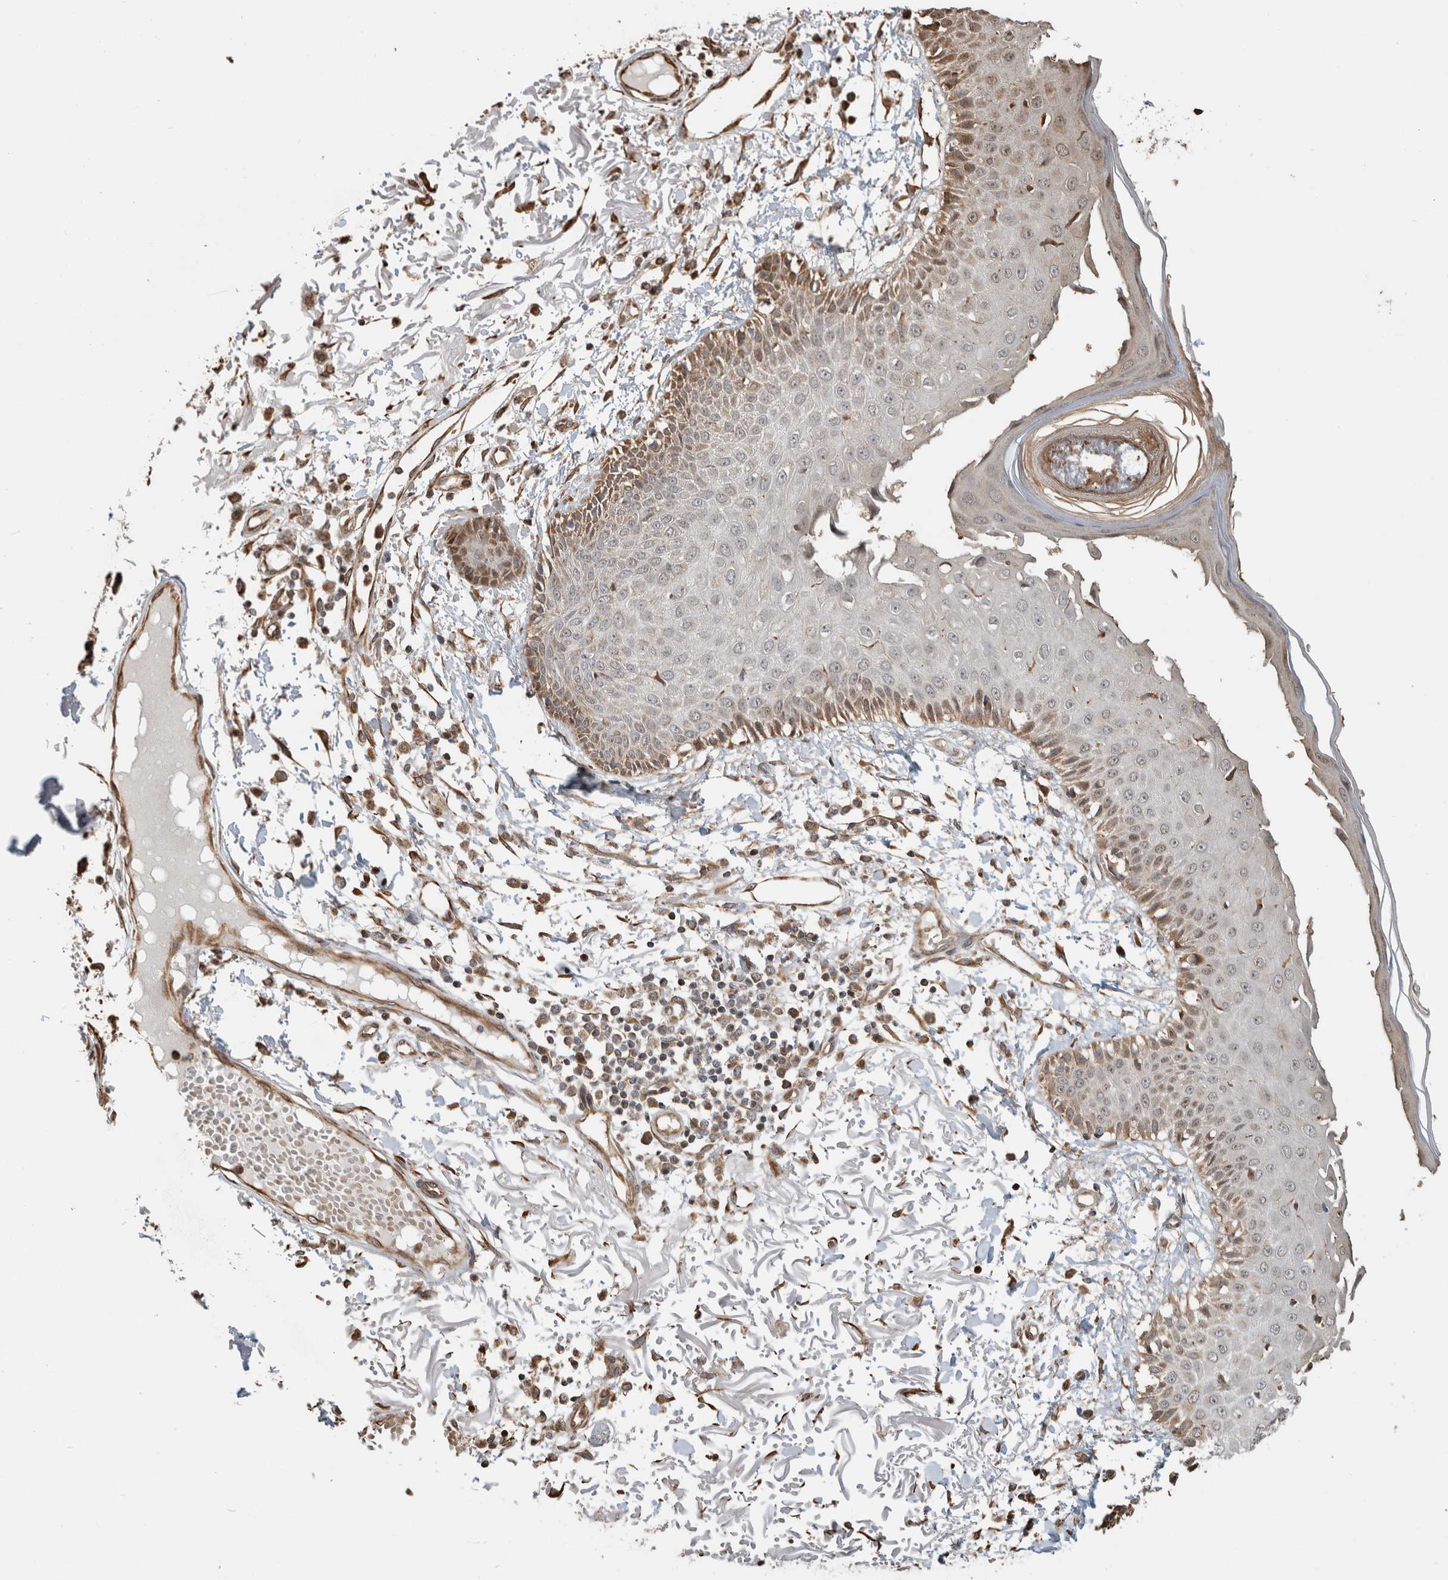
{"staining": {"intensity": "moderate", "quantity": ">75%", "location": "cytoplasmic/membranous,nuclear"}, "tissue": "skin", "cell_type": "Fibroblasts", "image_type": "normal", "snomed": [{"axis": "morphology", "description": "Normal tissue, NOS"}, {"axis": "morphology", "description": "Squamous cell carcinoma, NOS"}, {"axis": "topography", "description": "Skin"}, {"axis": "topography", "description": "Peripheral nerve tissue"}], "caption": "Moderate cytoplasmic/membranous,nuclear staining is seen in about >75% of fibroblasts in normal skin.", "gene": "GINS4", "patient": {"sex": "male", "age": 83}}